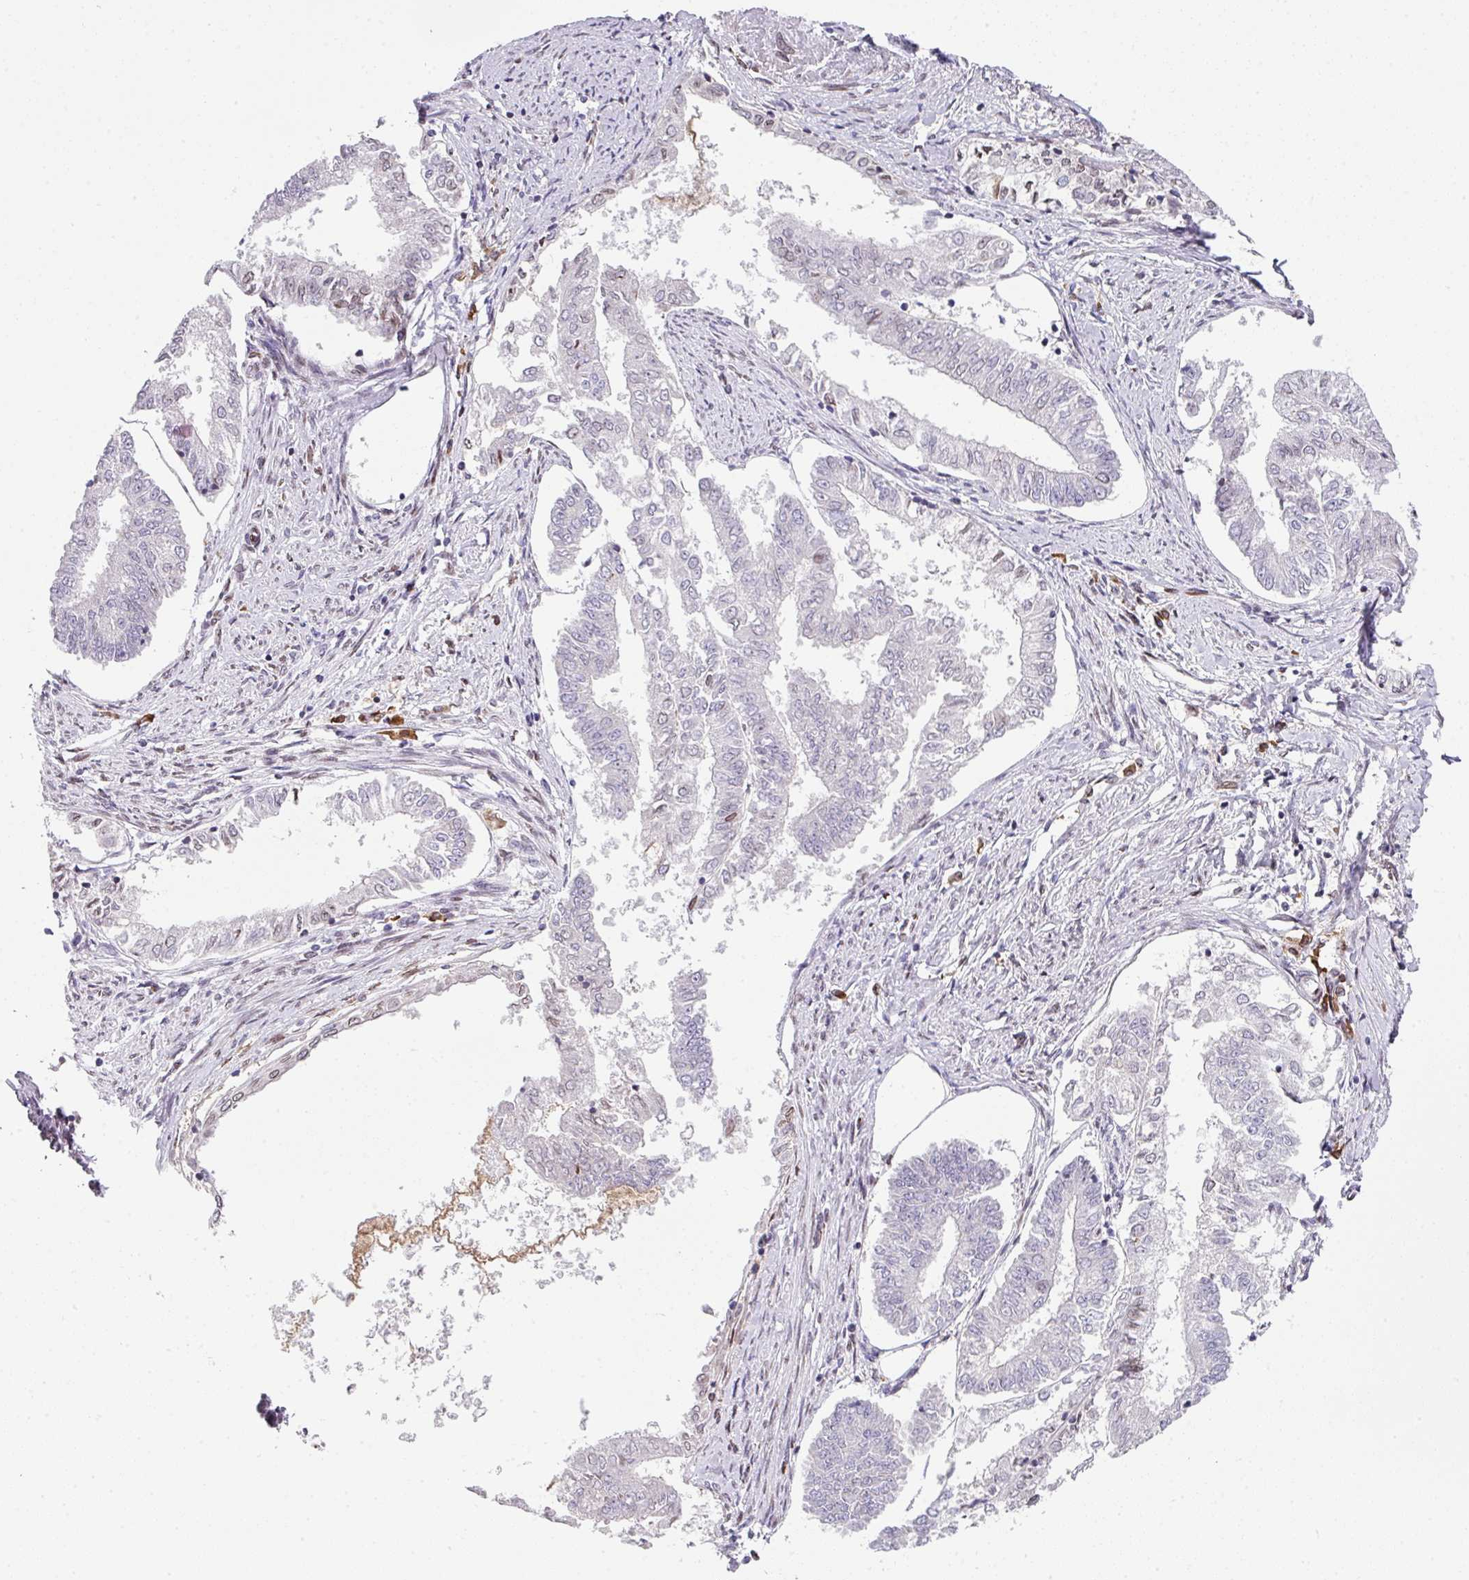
{"staining": {"intensity": "negative", "quantity": "none", "location": "none"}, "tissue": "endometrial cancer", "cell_type": "Tumor cells", "image_type": "cancer", "snomed": [{"axis": "morphology", "description": "Adenocarcinoma, NOS"}, {"axis": "topography", "description": "Endometrium"}], "caption": "A photomicrograph of human endometrial cancer (adenocarcinoma) is negative for staining in tumor cells.", "gene": "PLK1", "patient": {"sex": "female", "age": 76}}